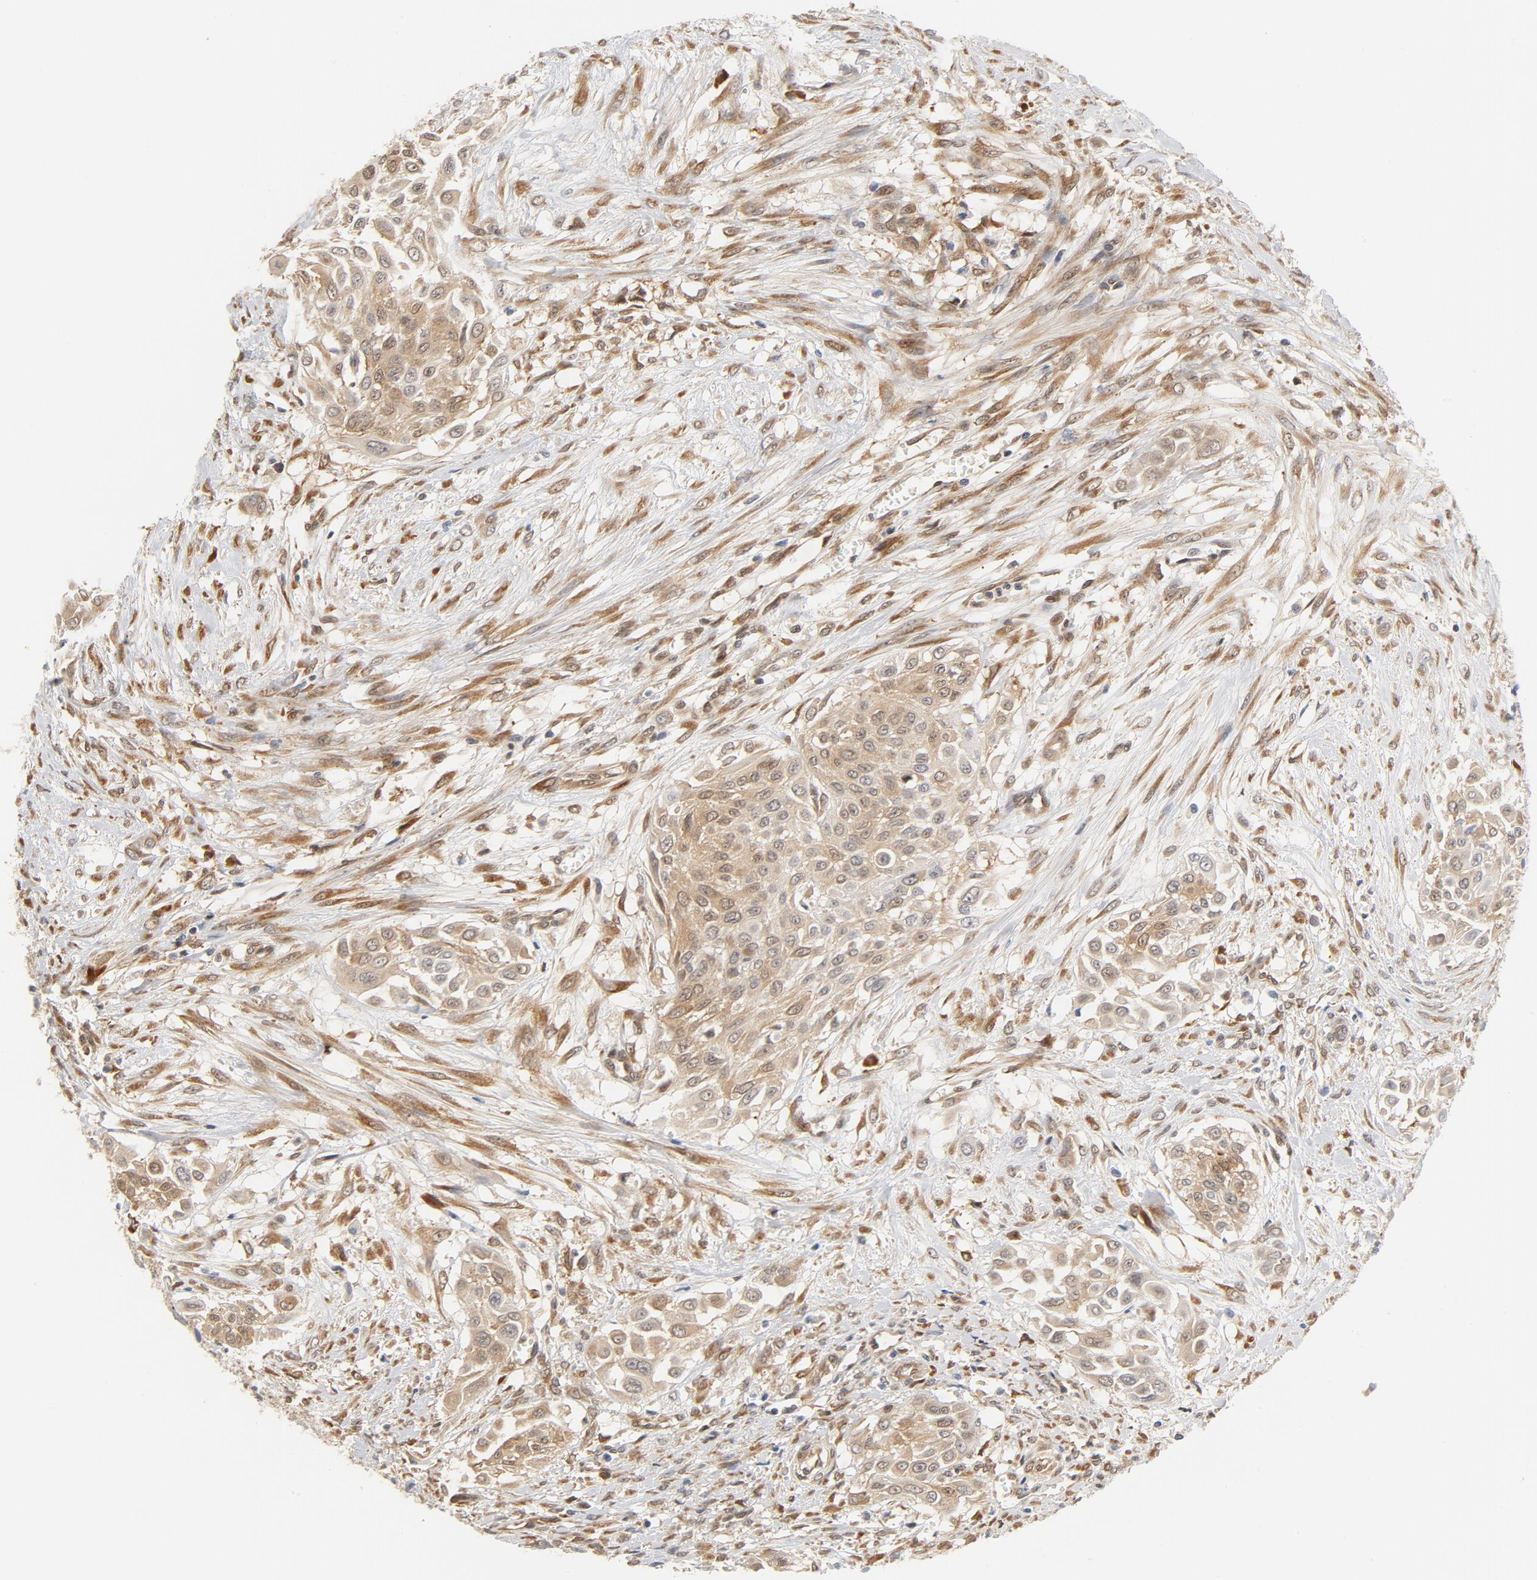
{"staining": {"intensity": "moderate", "quantity": ">75%", "location": "cytoplasmic/membranous"}, "tissue": "urothelial cancer", "cell_type": "Tumor cells", "image_type": "cancer", "snomed": [{"axis": "morphology", "description": "Urothelial carcinoma, High grade"}, {"axis": "topography", "description": "Urinary bladder"}], "caption": "Protein expression analysis of human high-grade urothelial carcinoma reveals moderate cytoplasmic/membranous positivity in about >75% of tumor cells. The staining was performed using DAB (3,3'-diaminobenzidine) to visualize the protein expression in brown, while the nuclei were stained in blue with hematoxylin (Magnification: 20x).", "gene": "EIF4E", "patient": {"sex": "male", "age": 57}}